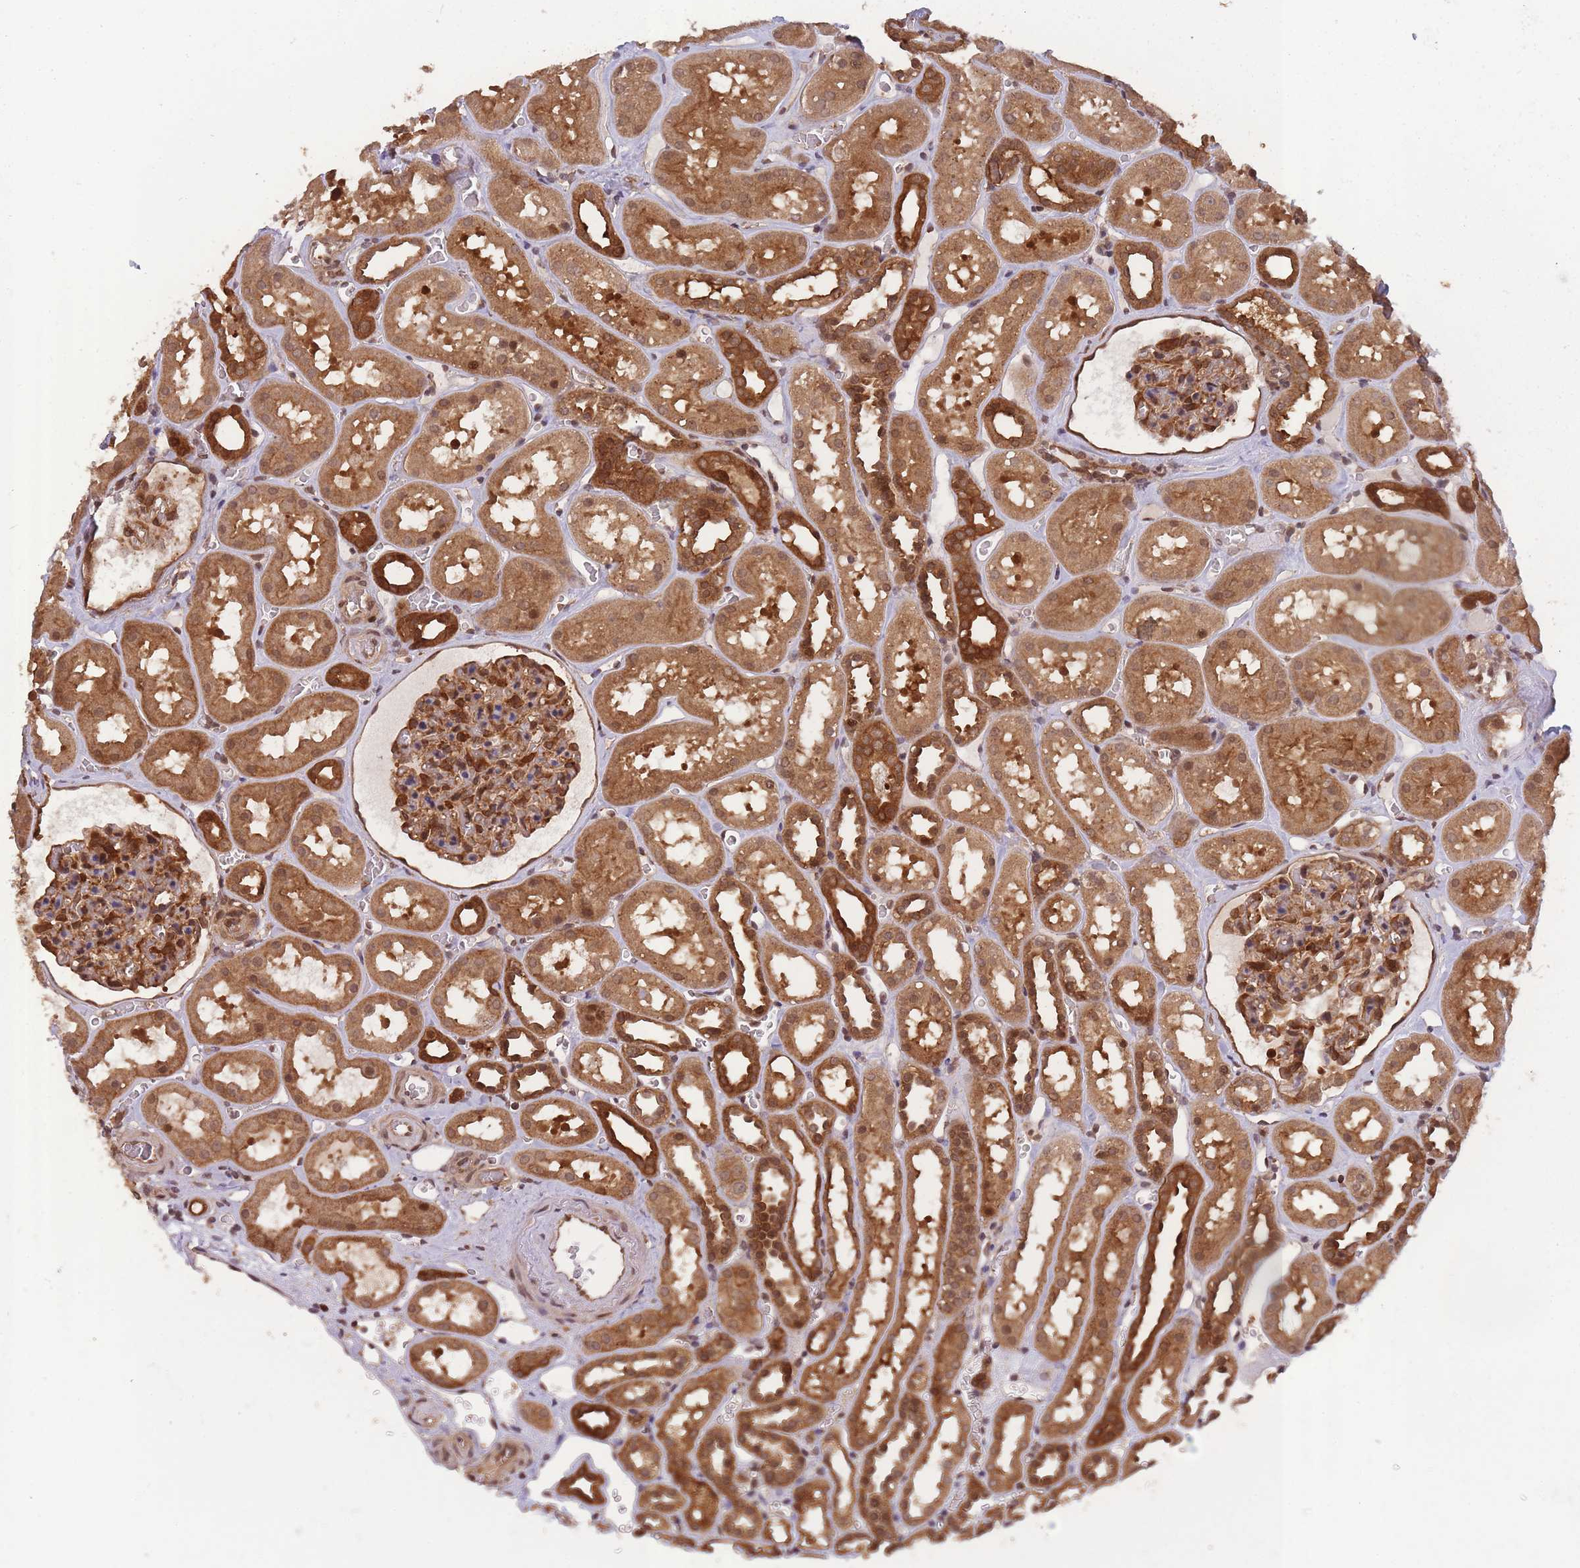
{"staining": {"intensity": "moderate", "quantity": "25%-75%", "location": "cytoplasmic/membranous,nuclear"}, "tissue": "kidney", "cell_type": "Cells in glomeruli", "image_type": "normal", "snomed": [{"axis": "morphology", "description": "Normal tissue, NOS"}, {"axis": "topography", "description": "Kidney"}], "caption": "Protein analysis of normal kidney reveals moderate cytoplasmic/membranous,nuclear staining in approximately 25%-75% of cells in glomeruli. (DAB = brown stain, brightfield microscopy at high magnification).", "gene": "PPP6R3", "patient": {"sex": "female", "age": 41}}